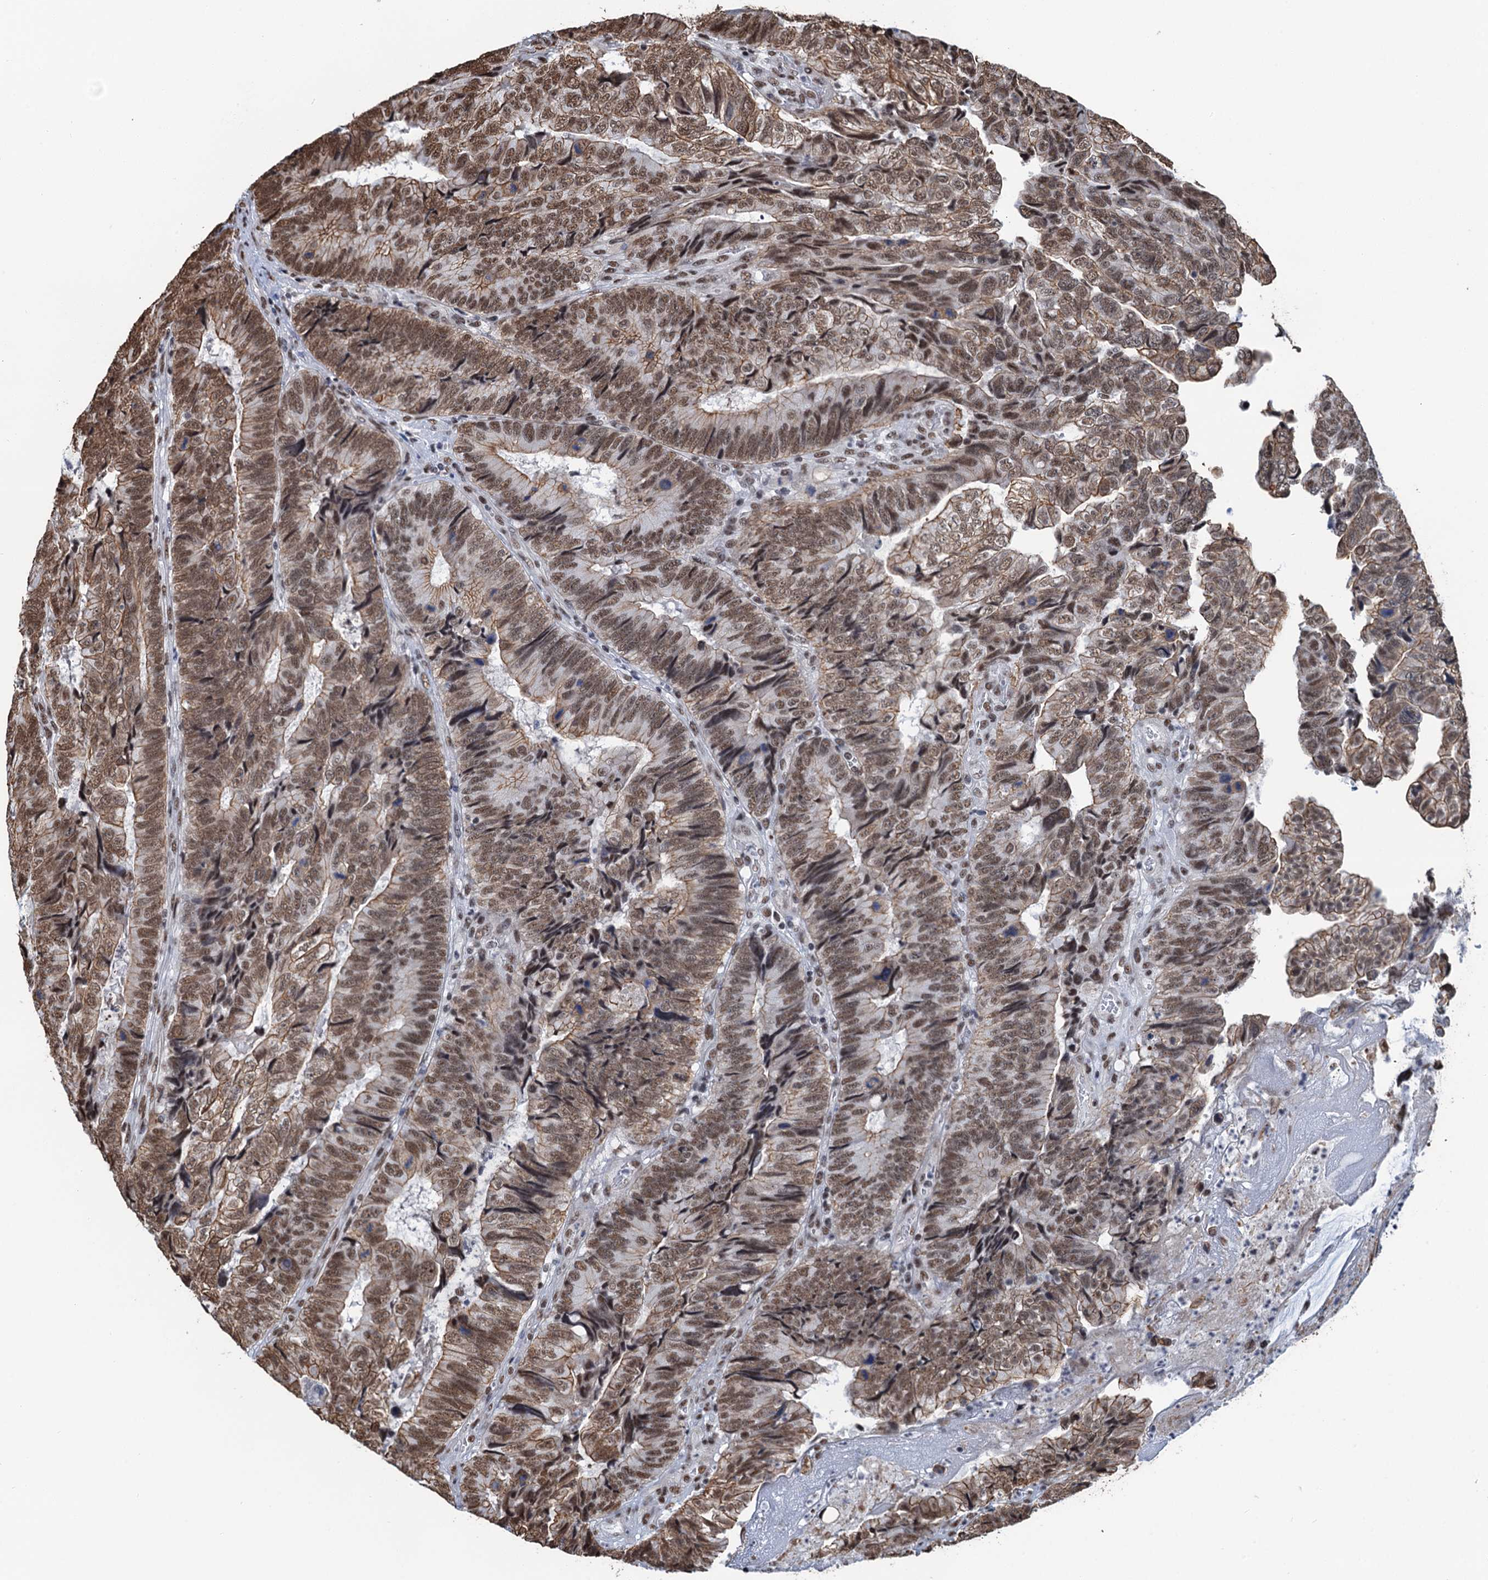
{"staining": {"intensity": "moderate", "quantity": ">75%", "location": "cytoplasmic/membranous,nuclear"}, "tissue": "colorectal cancer", "cell_type": "Tumor cells", "image_type": "cancer", "snomed": [{"axis": "morphology", "description": "Adenocarcinoma, NOS"}, {"axis": "topography", "description": "Colon"}], "caption": "A medium amount of moderate cytoplasmic/membranous and nuclear expression is identified in about >75% of tumor cells in colorectal cancer (adenocarcinoma) tissue.", "gene": "ZNF609", "patient": {"sex": "female", "age": 67}}